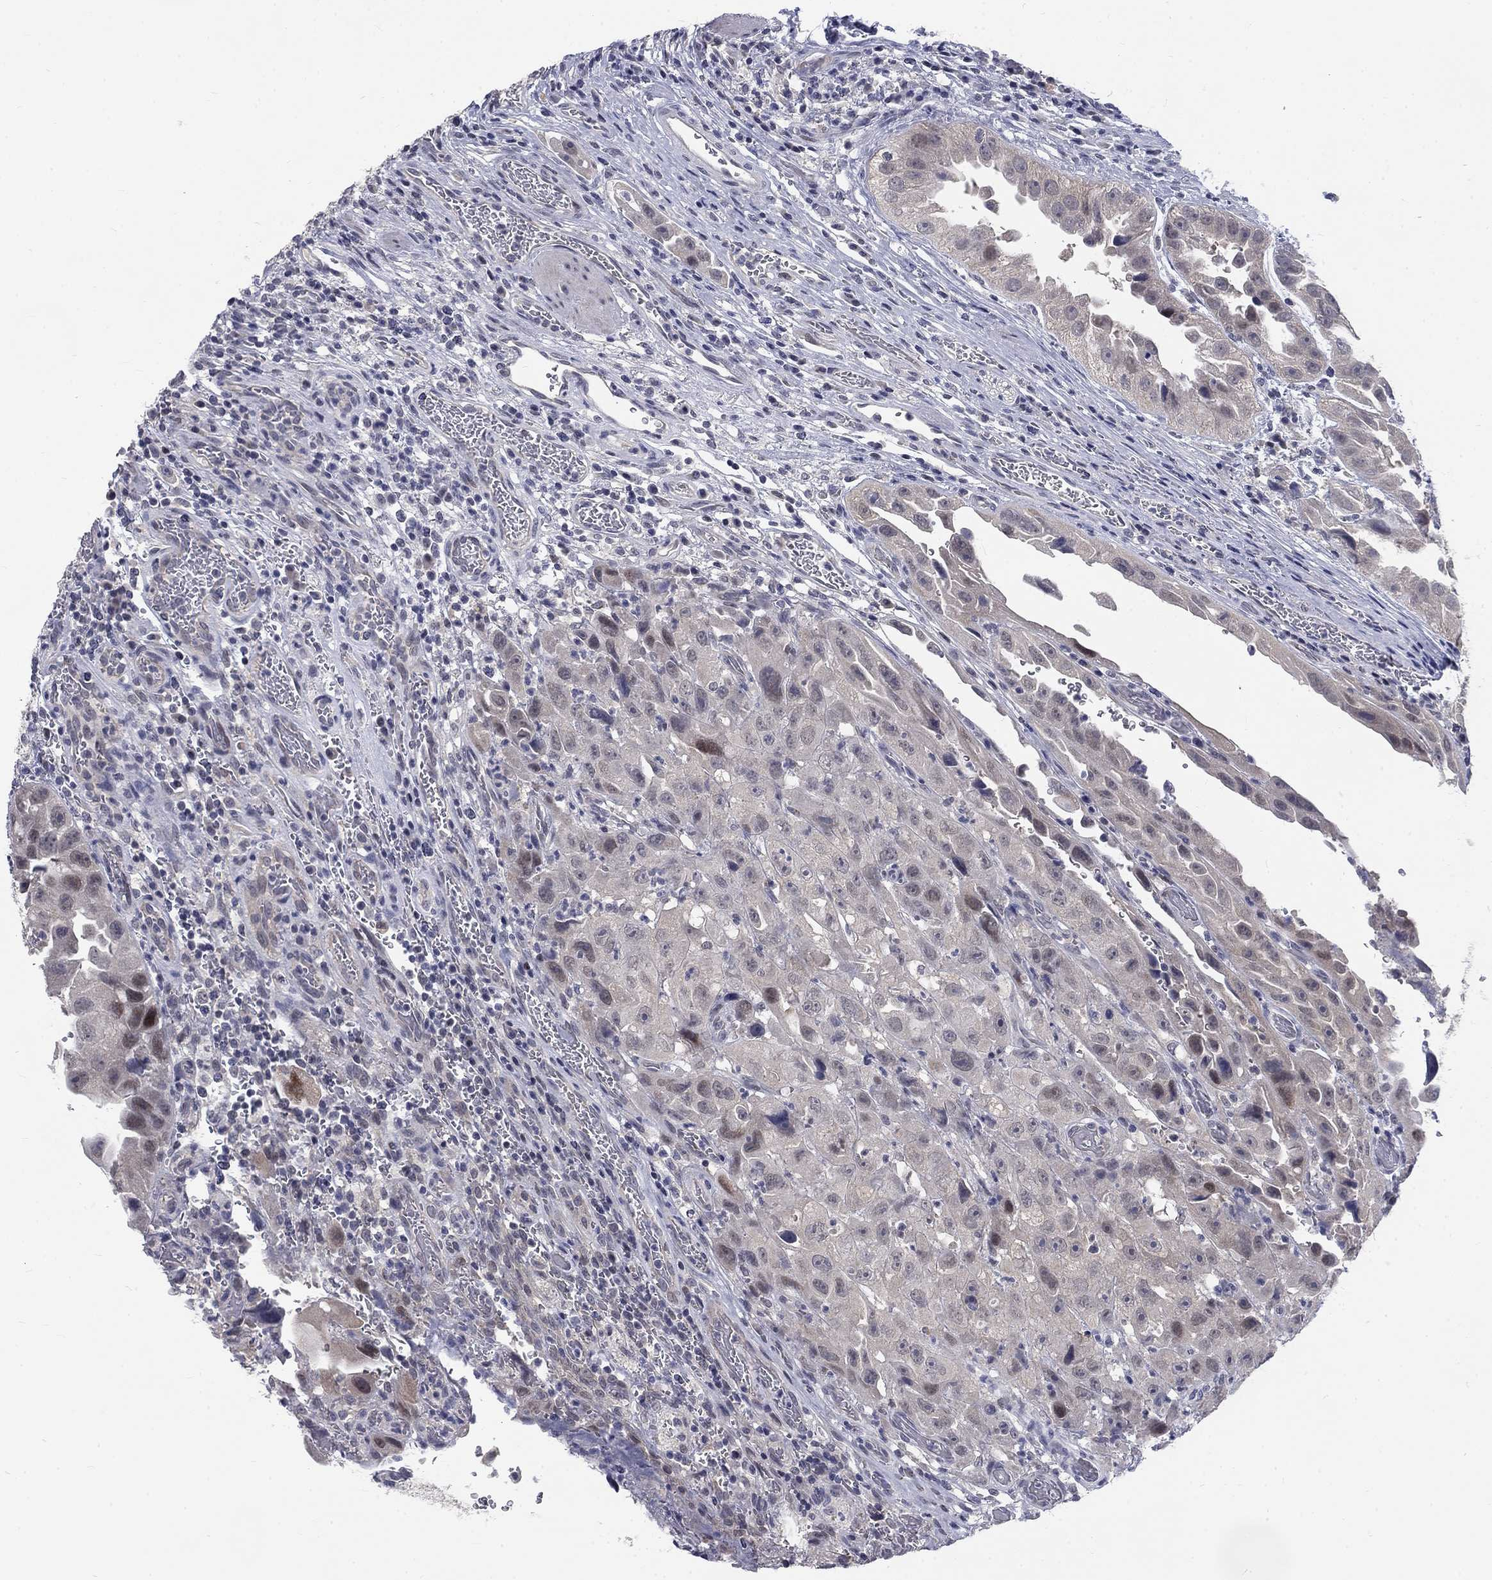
{"staining": {"intensity": "strong", "quantity": "<25%", "location": "nuclear"}, "tissue": "urothelial cancer", "cell_type": "Tumor cells", "image_type": "cancer", "snomed": [{"axis": "morphology", "description": "Urothelial carcinoma, High grade"}, {"axis": "topography", "description": "Urinary bladder"}], "caption": "Immunohistochemical staining of human urothelial cancer displays medium levels of strong nuclear protein staining in about <25% of tumor cells.", "gene": "PHKA1", "patient": {"sex": "female", "age": 41}}